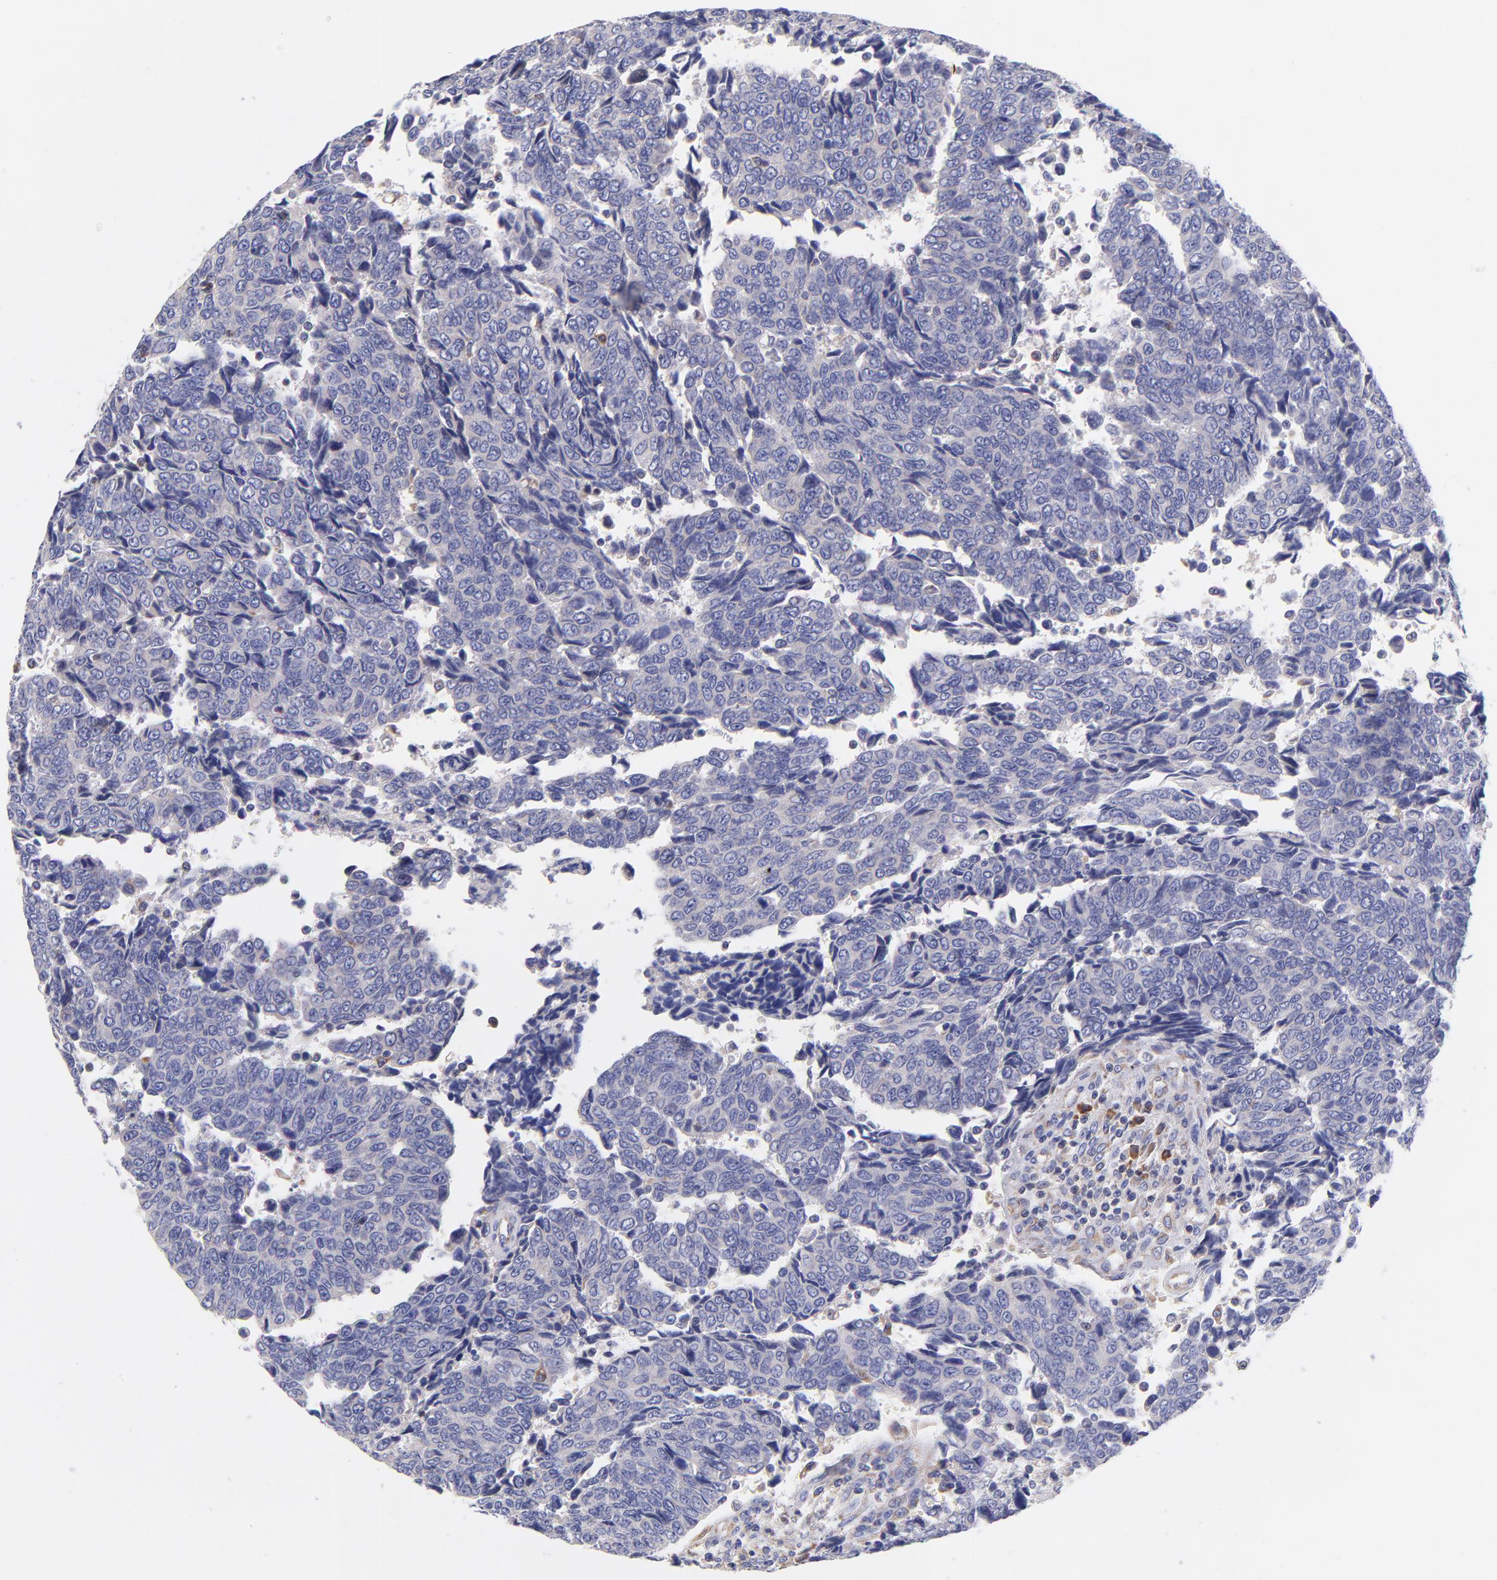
{"staining": {"intensity": "negative", "quantity": "none", "location": "none"}, "tissue": "urothelial cancer", "cell_type": "Tumor cells", "image_type": "cancer", "snomed": [{"axis": "morphology", "description": "Urothelial carcinoma, High grade"}, {"axis": "topography", "description": "Urinary bladder"}], "caption": "Immunohistochemistry image of neoplastic tissue: human urothelial cancer stained with DAB demonstrates no significant protein staining in tumor cells.", "gene": "PREX1", "patient": {"sex": "male", "age": 86}}